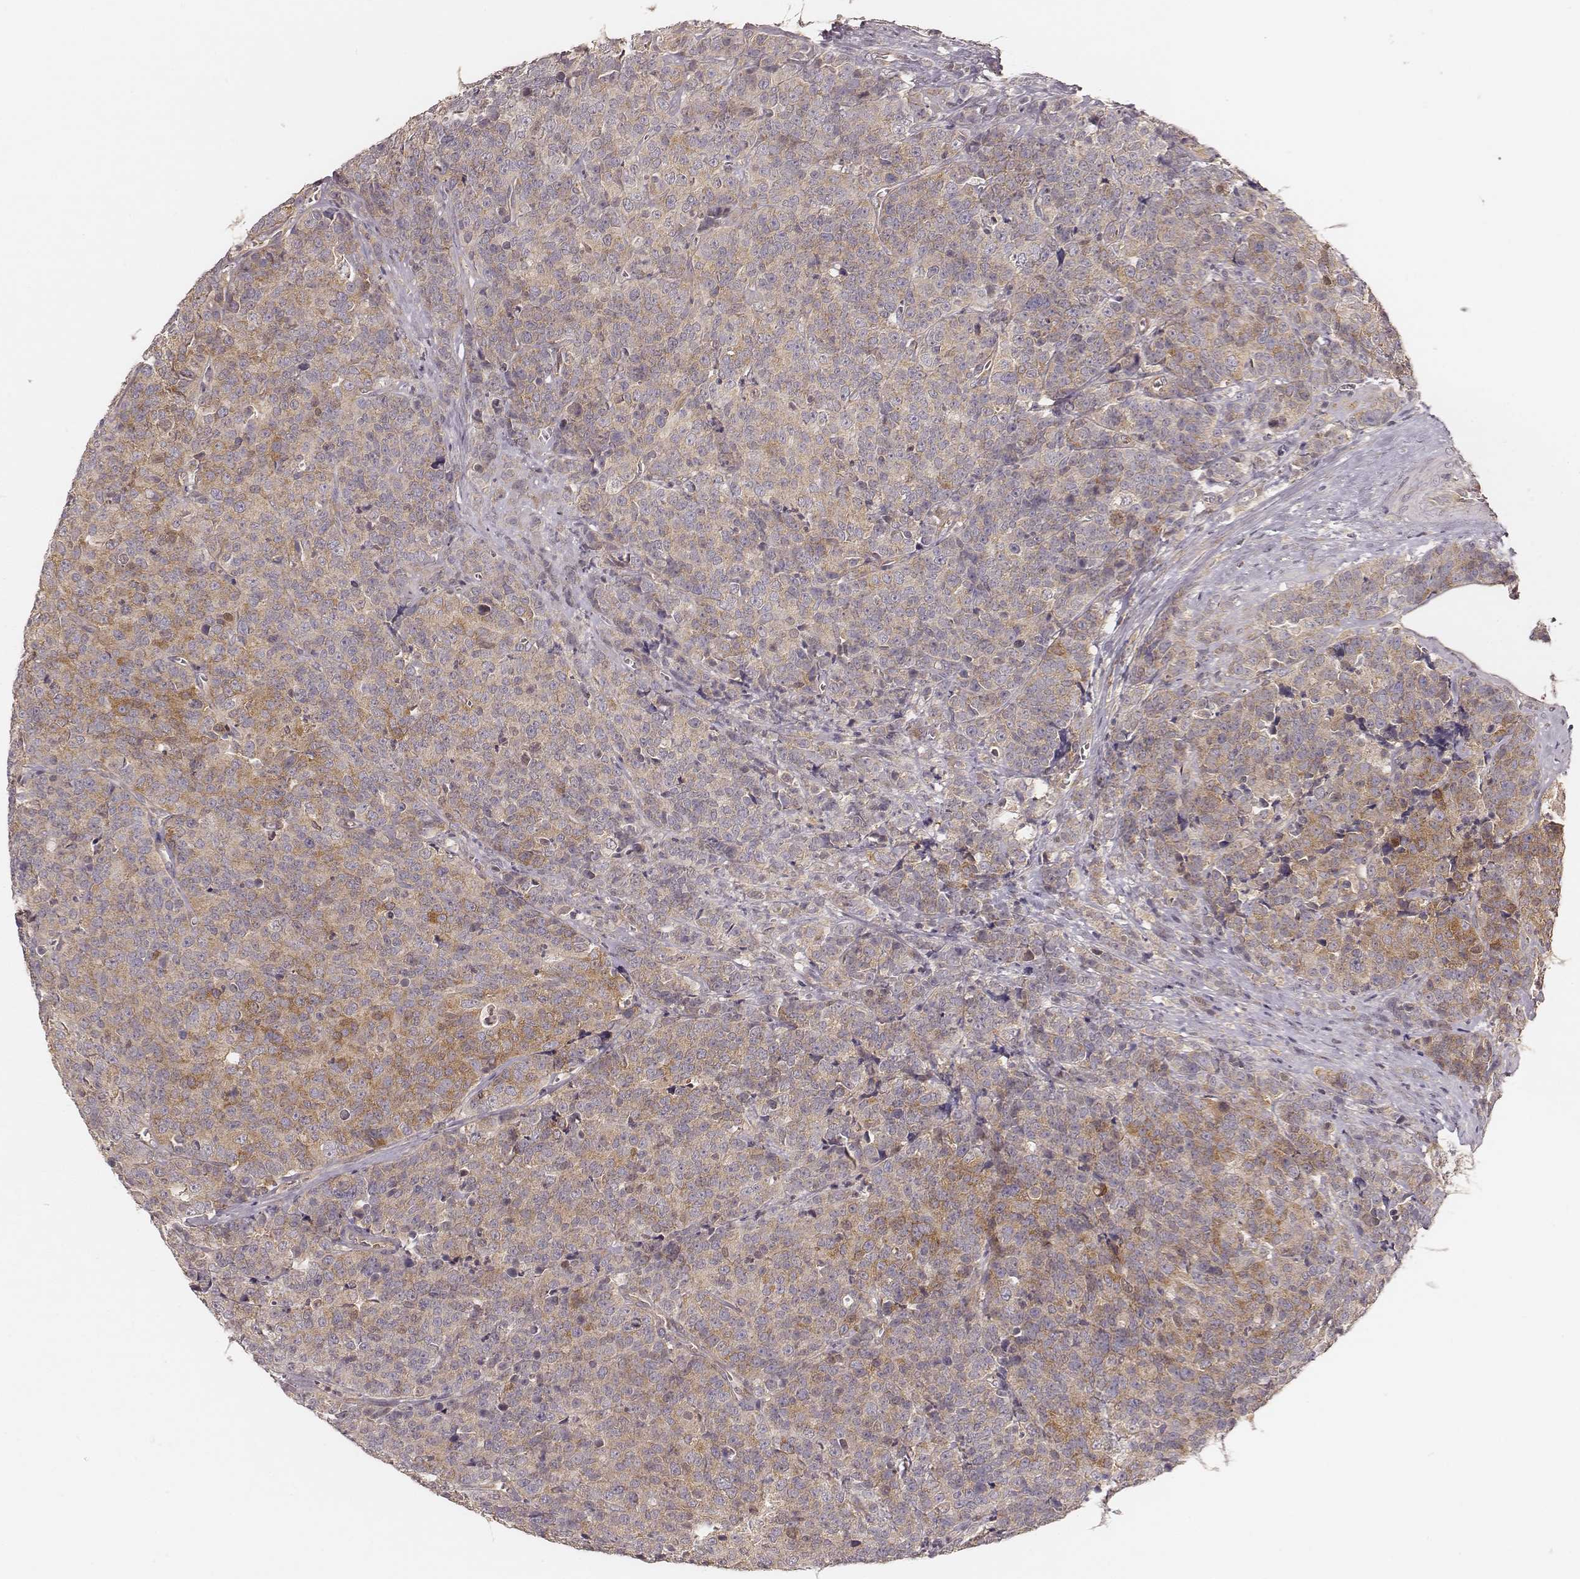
{"staining": {"intensity": "weak", "quantity": ">75%", "location": "cytoplasmic/membranous"}, "tissue": "prostate cancer", "cell_type": "Tumor cells", "image_type": "cancer", "snomed": [{"axis": "morphology", "description": "Adenocarcinoma, NOS"}, {"axis": "topography", "description": "Prostate"}], "caption": "Weak cytoplasmic/membranous protein staining is seen in approximately >75% of tumor cells in prostate cancer (adenocarcinoma).", "gene": "CARS1", "patient": {"sex": "male", "age": 67}}